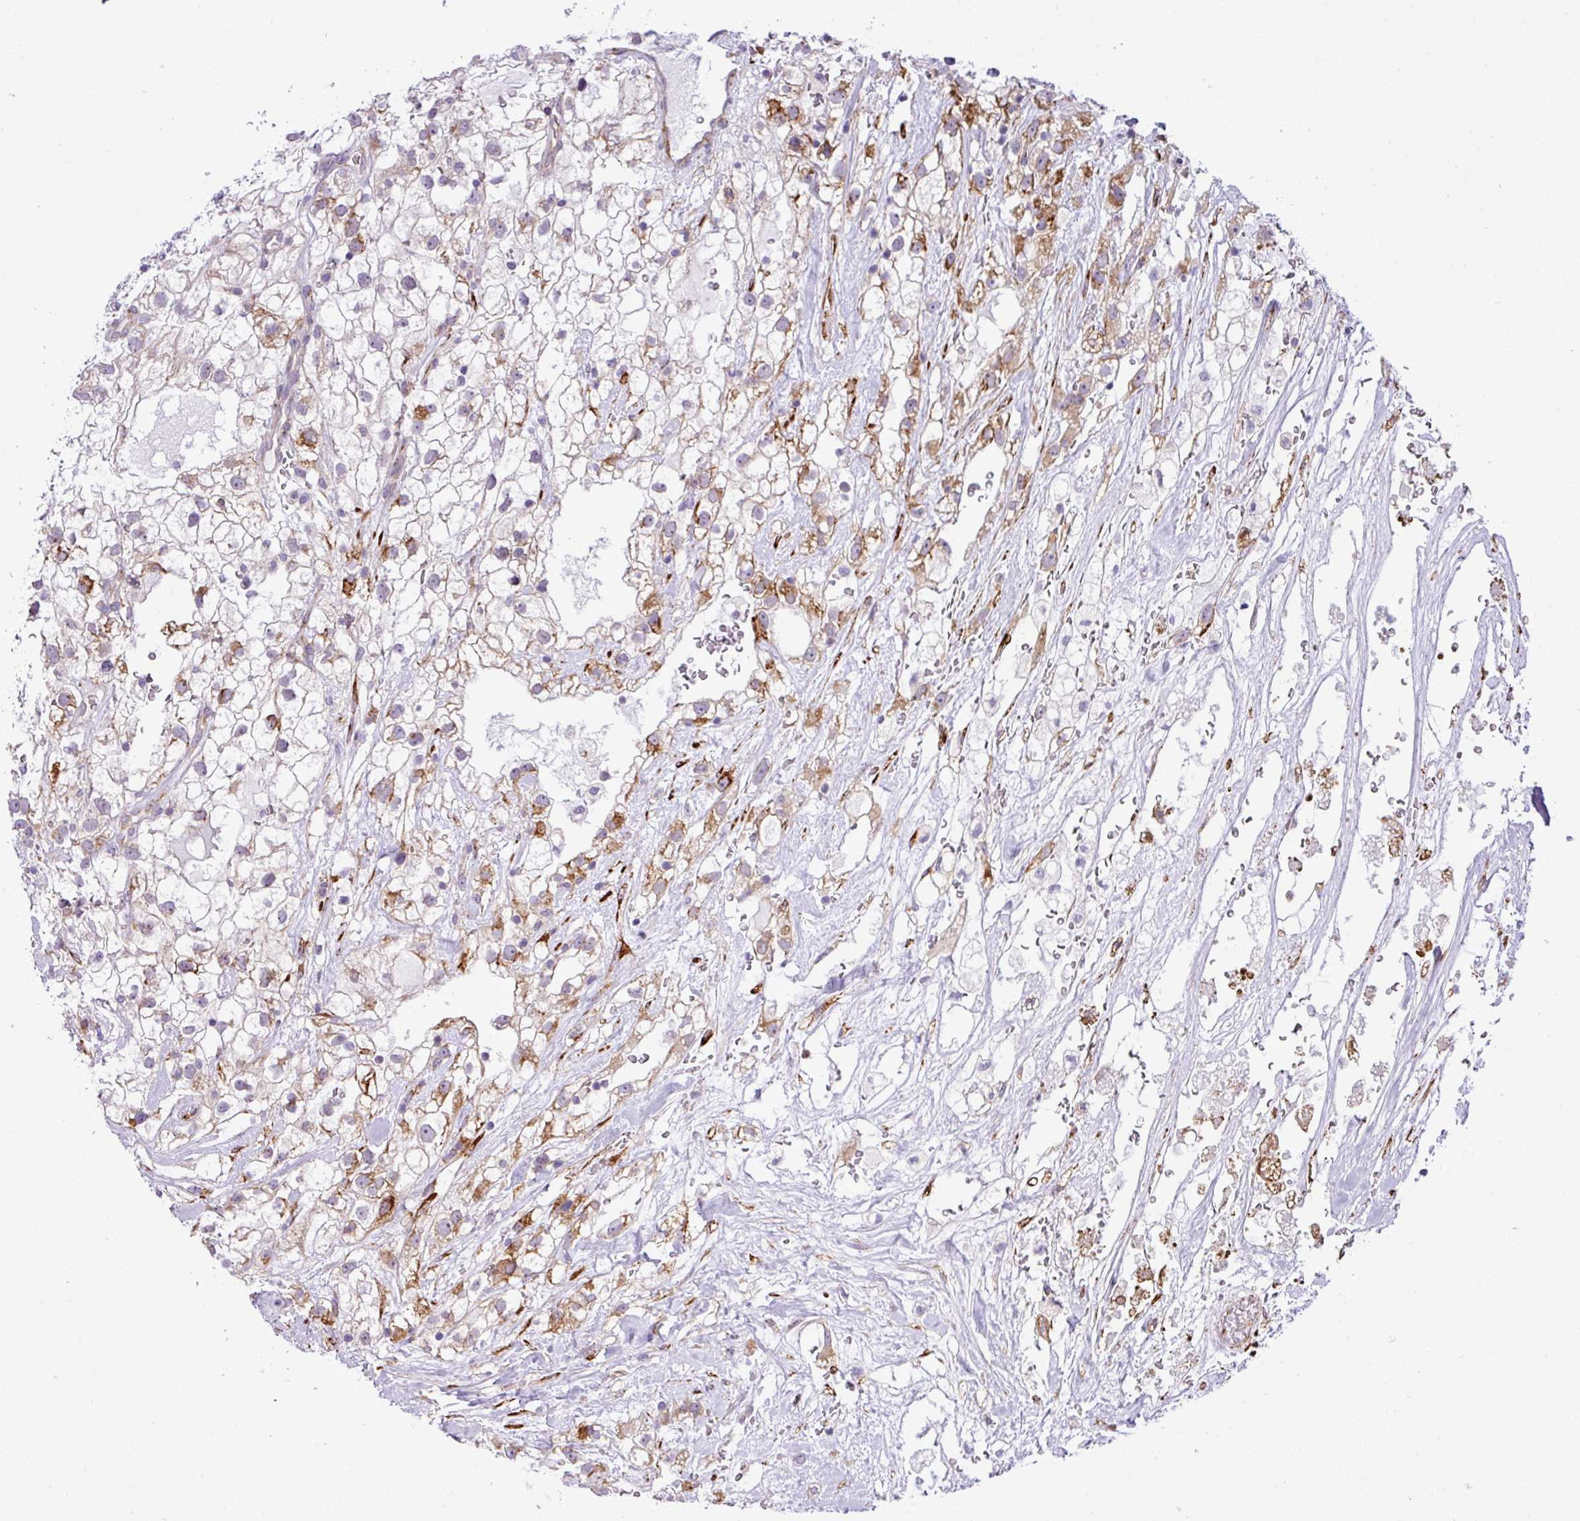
{"staining": {"intensity": "moderate", "quantity": "25%-75%", "location": "cytoplasmic/membranous"}, "tissue": "renal cancer", "cell_type": "Tumor cells", "image_type": "cancer", "snomed": [{"axis": "morphology", "description": "Adenocarcinoma, NOS"}, {"axis": "topography", "description": "Kidney"}], "caption": "Renal adenocarcinoma stained for a protein (brown) reveals moderate cytoplasmic/membranous positive staining in about 25%-75% of tumor cells.", "gene": "CFAP97", "patient": {"sex": "male", "age": 59}}